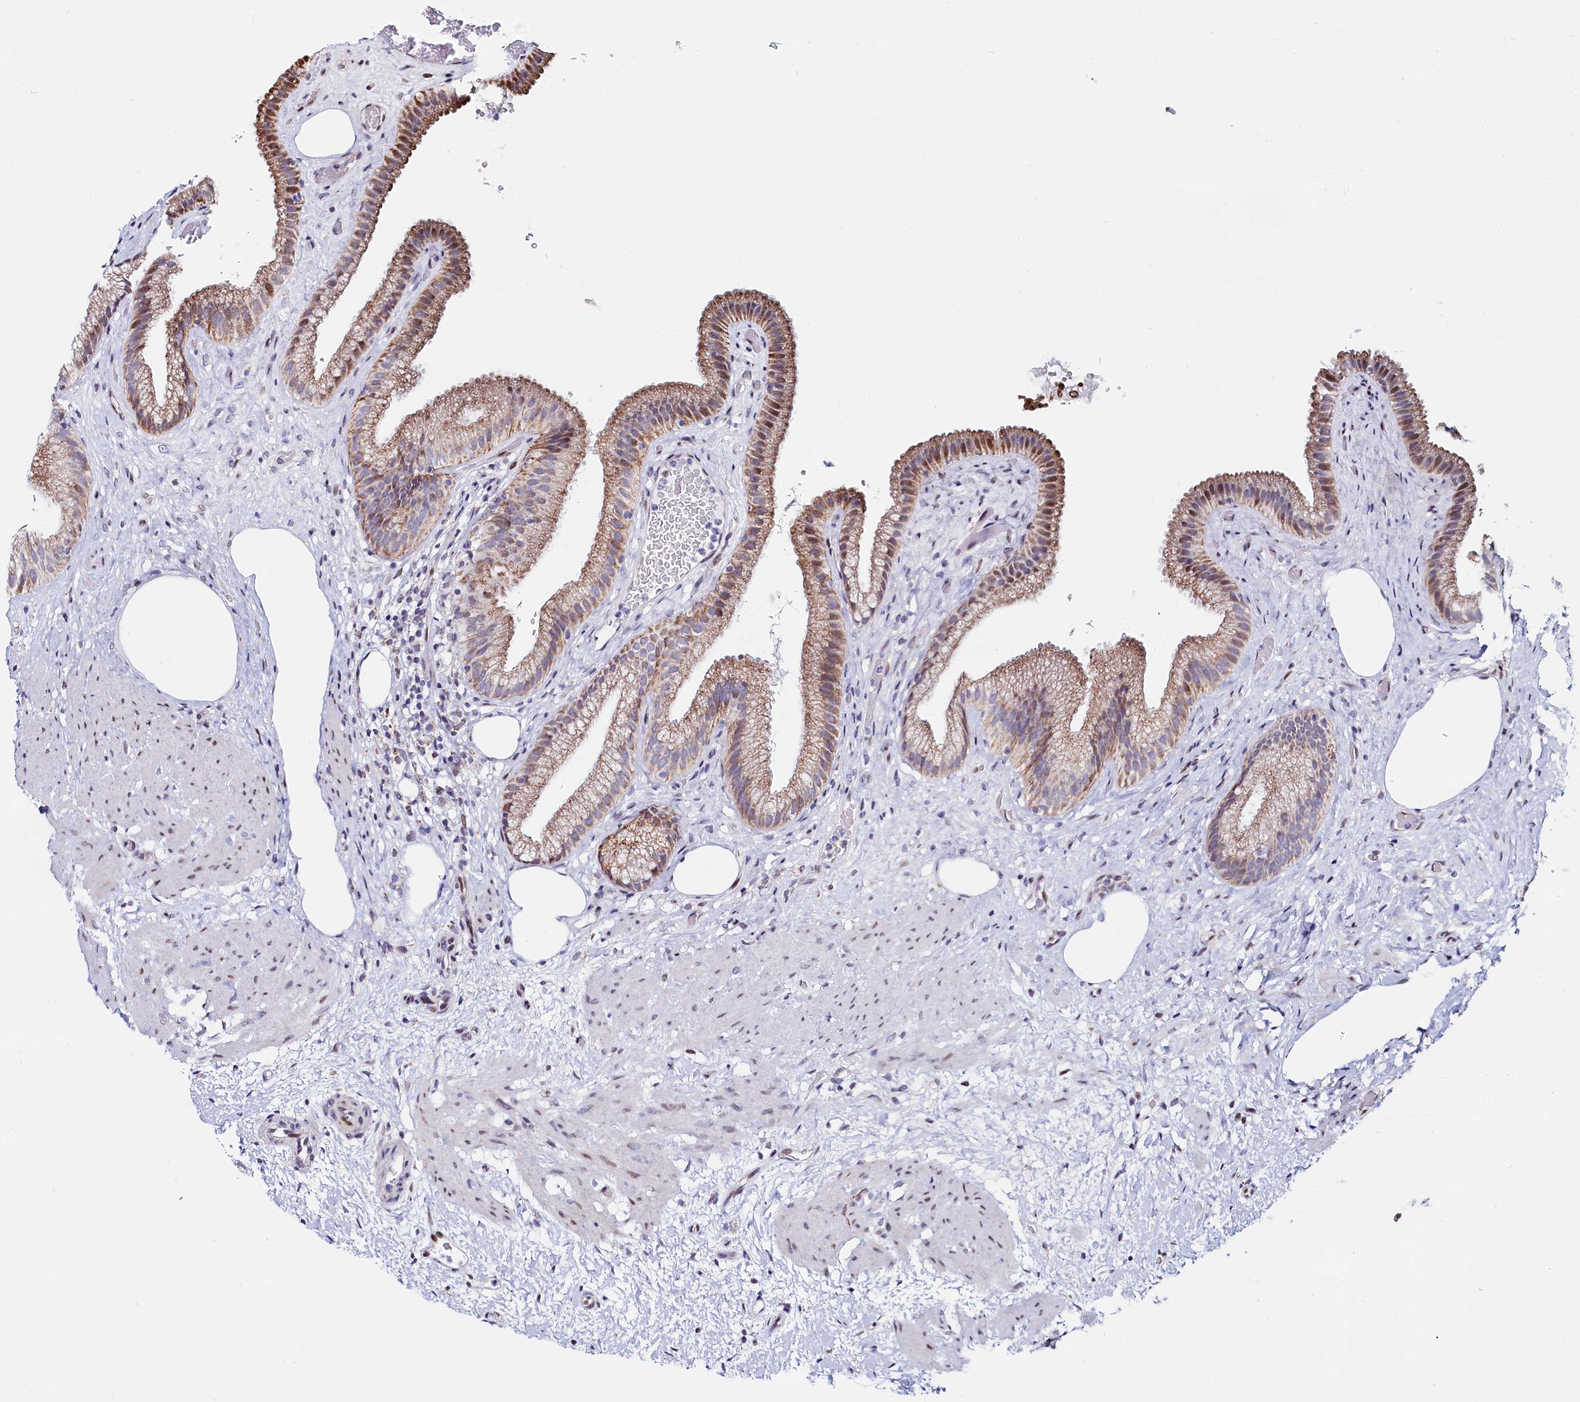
{"staining": {"intensity": "moderate", "quantity": ">75%", "location": "cytoplasmic/membranous"}, "tissue": "gallbladder", "cell_type": "Glandular cells", "image_type": "normal", "snomed": [{"axis": "morphology", "description": "Normal tissue, NOS"}, {"axis": "morphology", "description": "Inflammation, NOS"}, {"axis": "topography", "description": "Gallbladder"}], "caption": "Protein staining displays moderate cytoplasmic/membranous expression in about >75% of glandular cells in normal gallbladder.", "gene": "HDGFL3", "patient": {"sex": "male", "age": 51}}